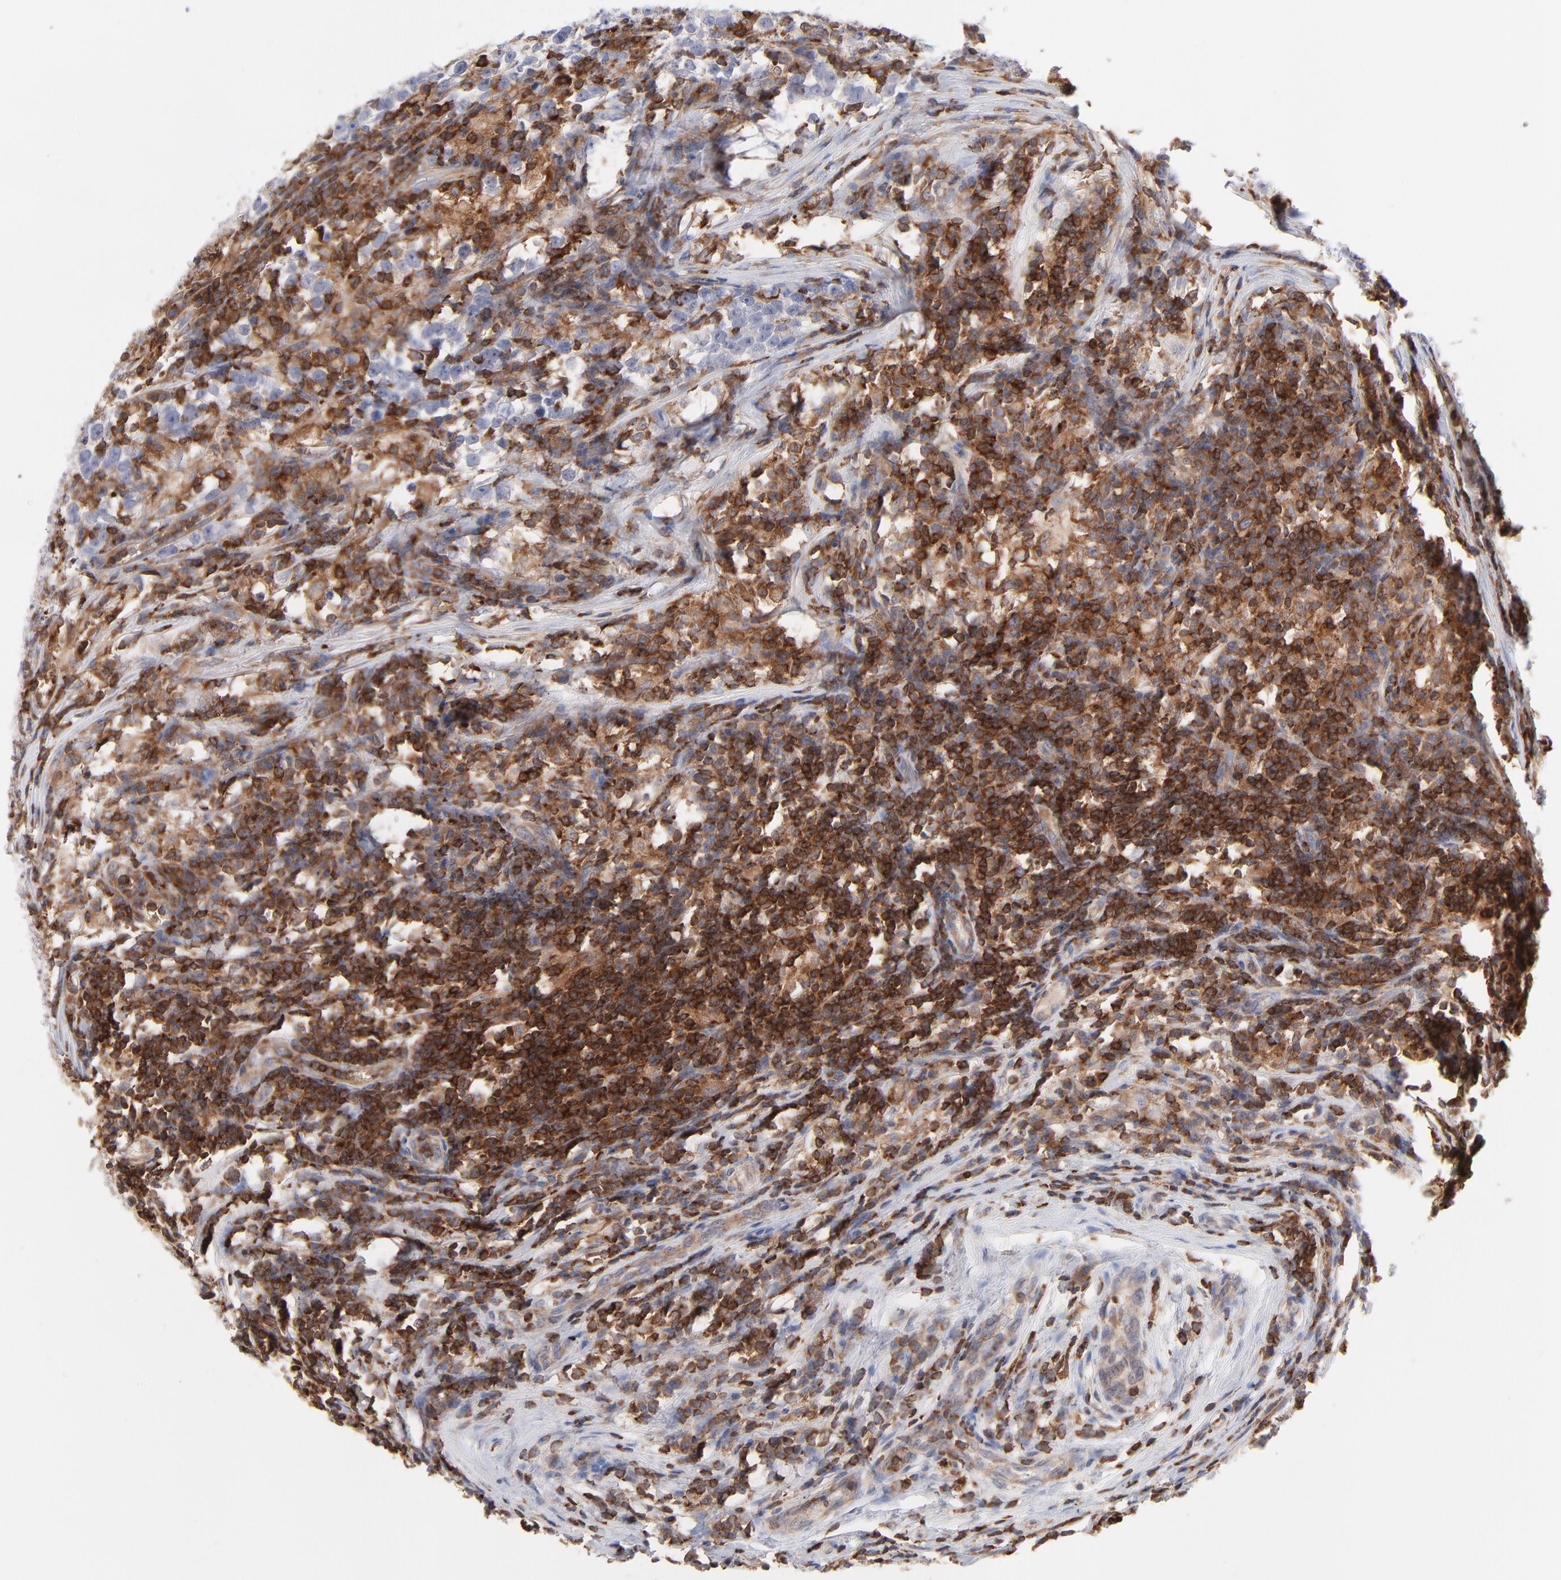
{"staining": {"intensity": "negative", "quantity": "none", "location": "none"}, "tissue": "testis cancer", "cell_type": "Tumor cells", "image_type": "cancer", "snomed": [{"axis": "morphology", "description": "Seminoma, NOS"}, {"axis": "topography", "description": "Testis"}], "caption": "DAB immunohistochemical staining of testis cancer displays no significant positivity in tumor cells.", "gene": "WIPF1", "patient": {"sex": "male", "age": 43}}